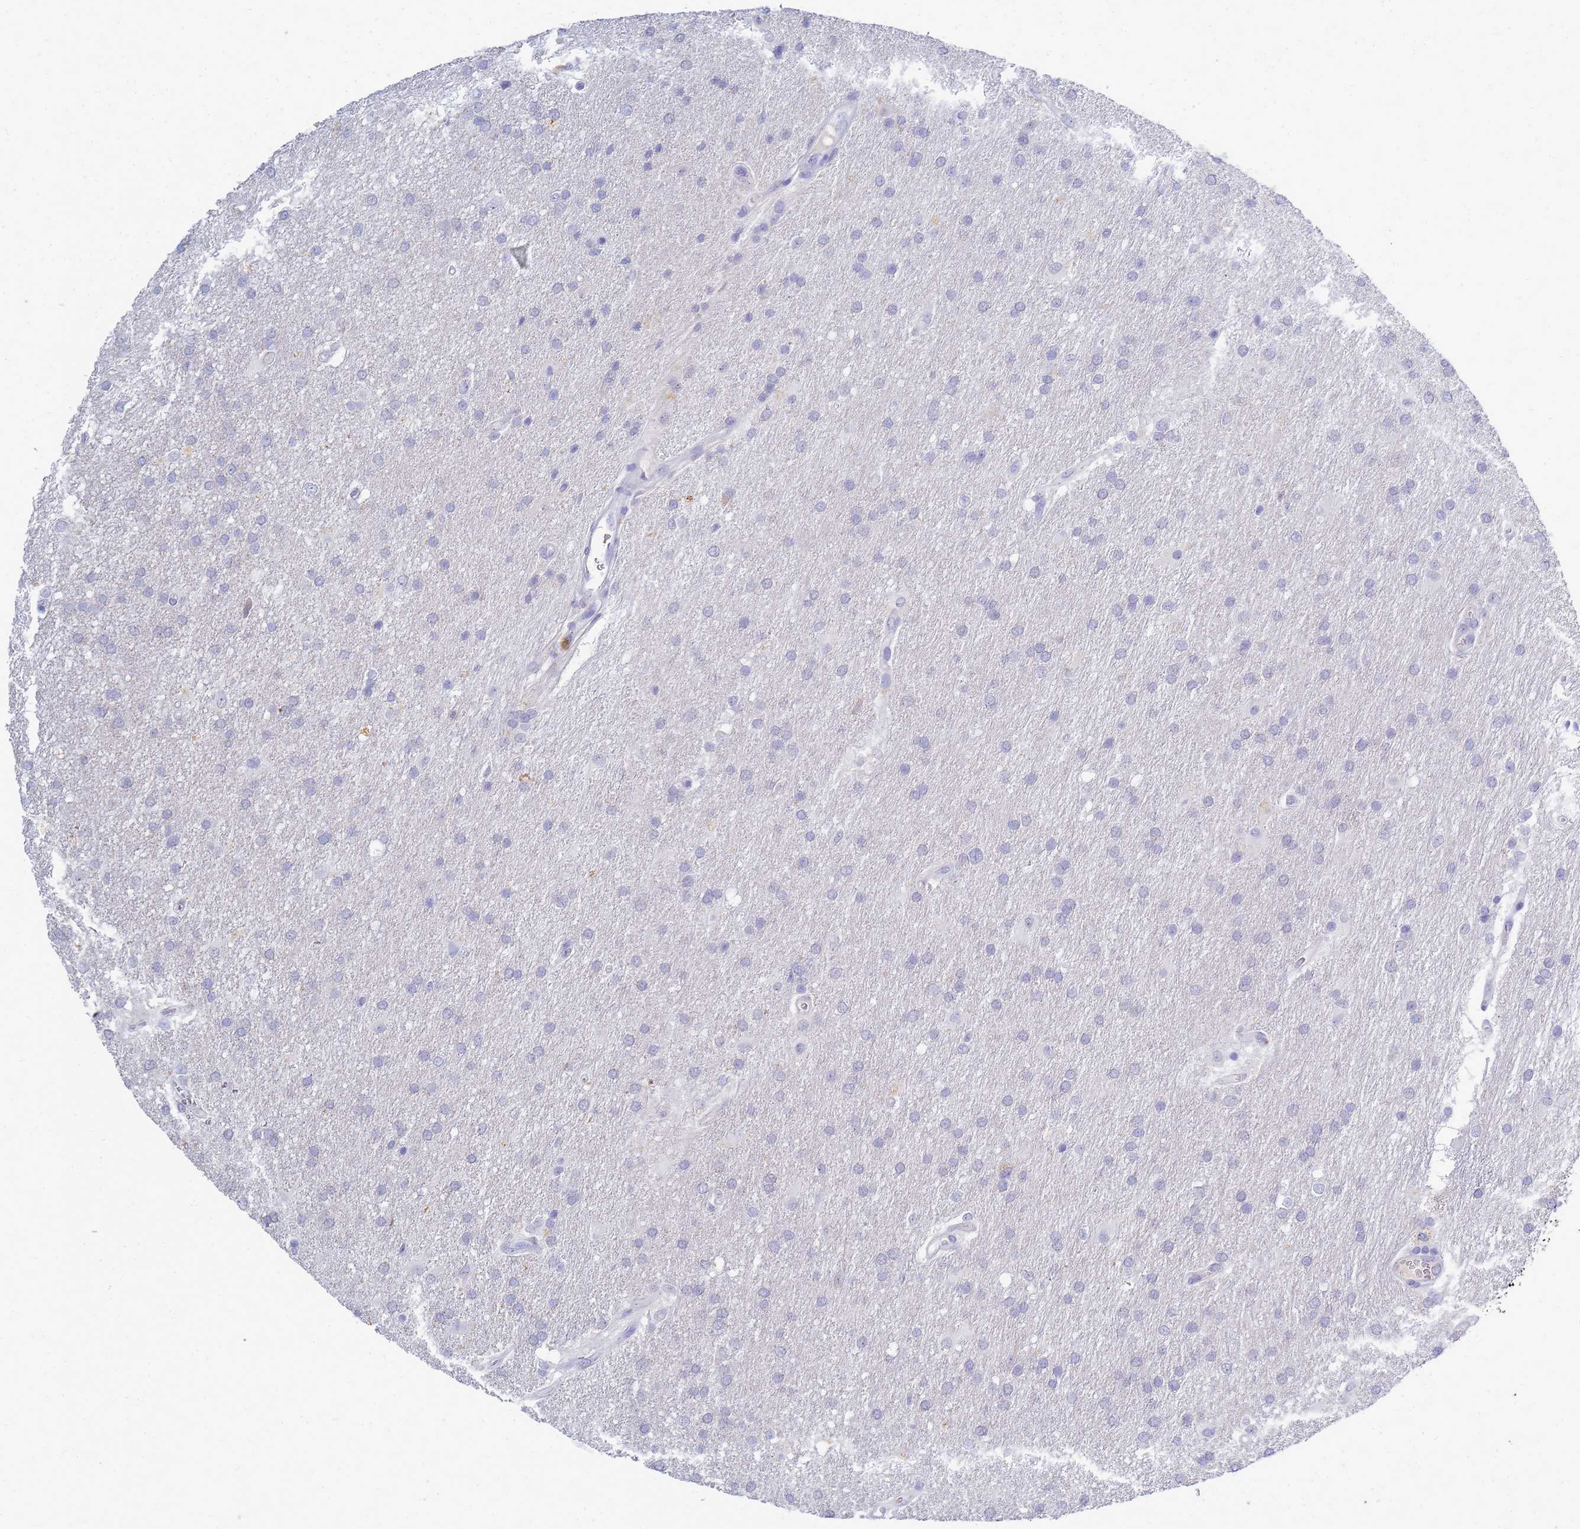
{"staining": {"intensity": "negative", "quantity": "none", "location": "none"}, "tissue": "glioma", "cell_type": "Tumor cells", "image_type": "cancer", "snomed": [{"axis": "morphology", "description": "Glioma, malignant, Low grade"}, {"axis": "topography", "description": "Brain"}], "caption": "DAB (3,3'-diaminobenzidine) immunohistochemical staining of glioma demonstrates no significant expression in tumor cells. (Immunohistochemistry, brightfield microscopy, high magnification).", "gene": "B3GNT8", "patient": {"sex": "male", "age": 66}}